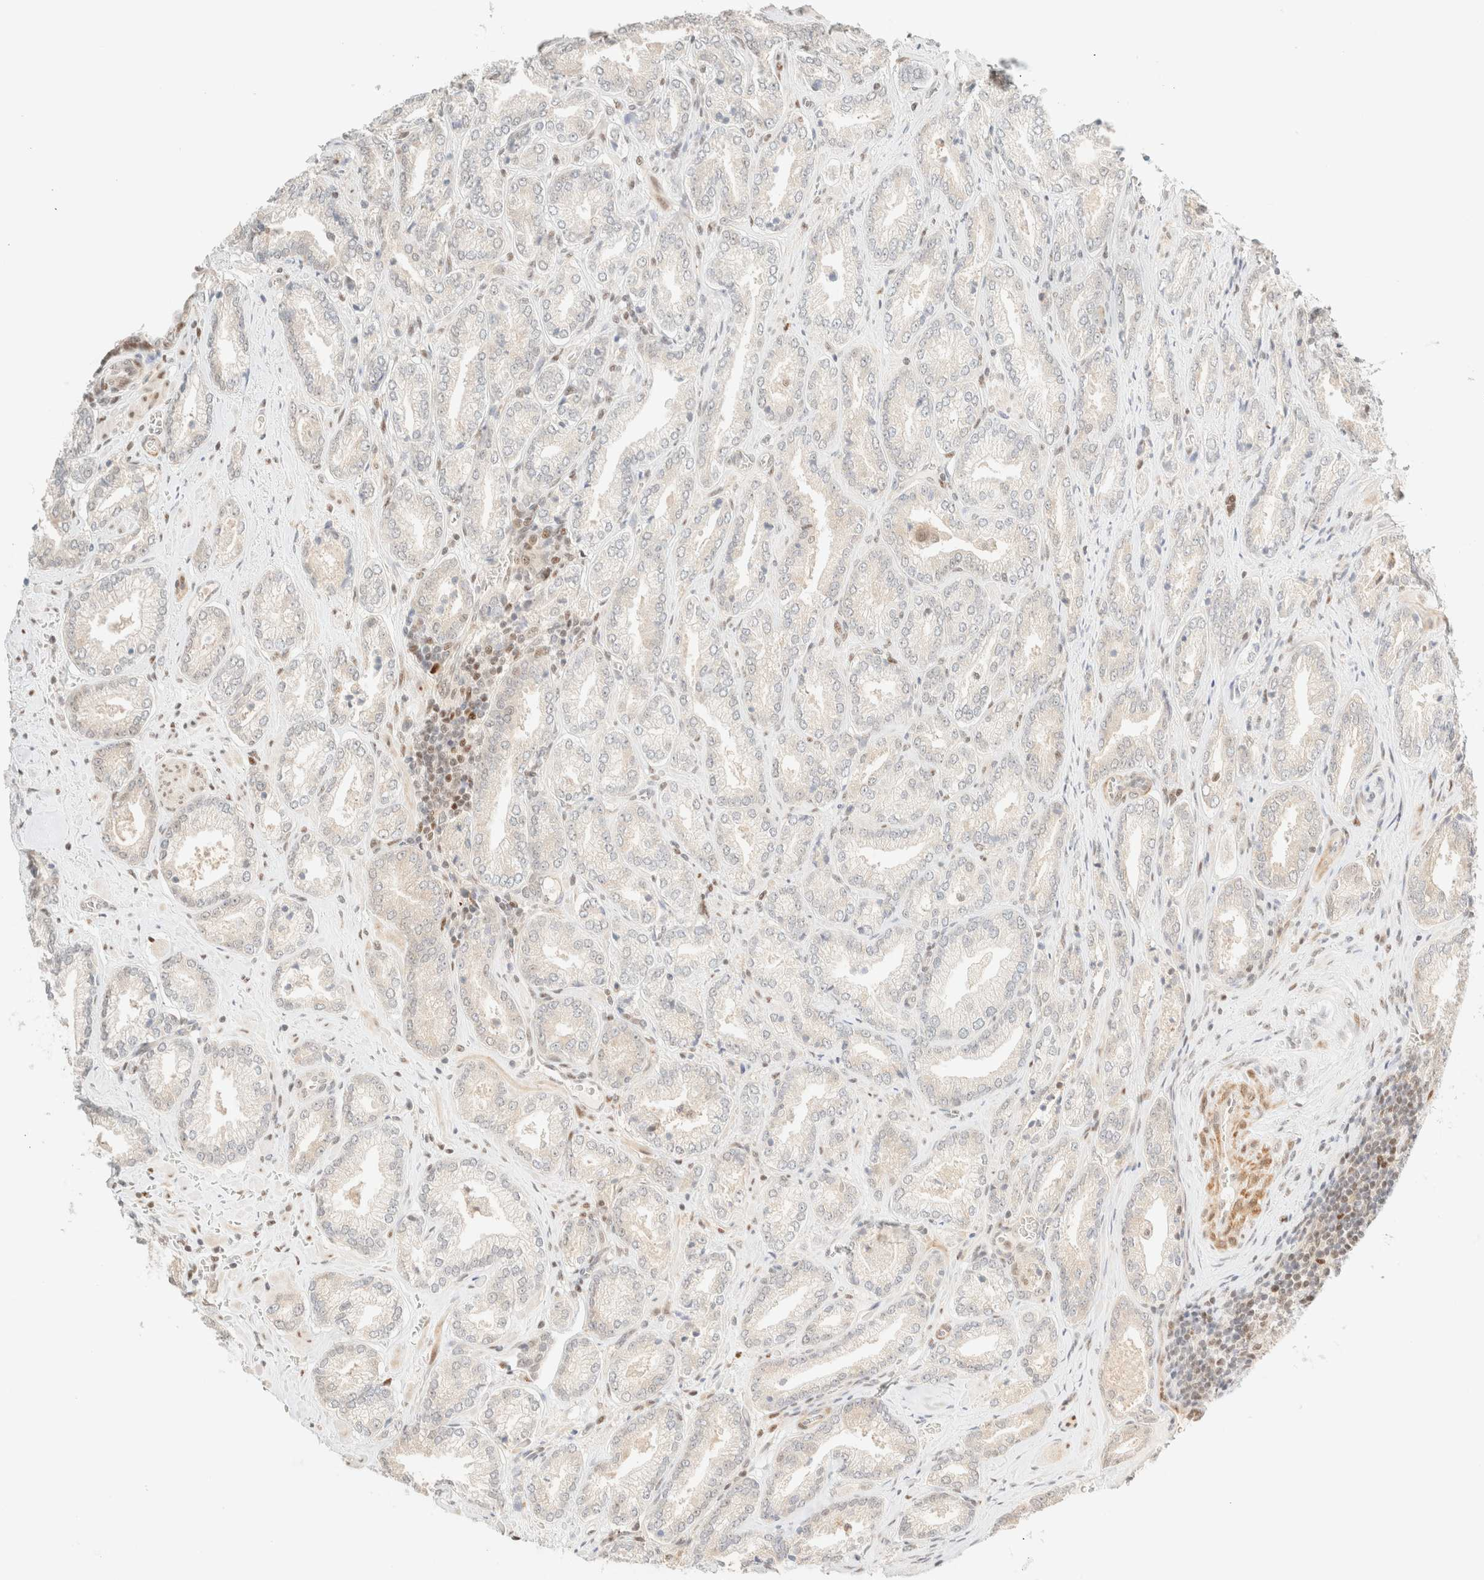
{"staining": {"intensity": "negative", "quantity": "none", "location": "none"}, "tissue": "prostate cancer", "cell_type": "Tumor cells", "image_type": "cancer", "snomed": [{"axis": "morphology", "description": "Adenocarcinoma, Low grade"}, {"axis": "topography", "description": "Prostate"}], "caption": "This micrograph is of prostate cancer (adenocarcinoma (low-grade)) stained with immunohistochemistry to label a protein in brown with the nuclei are counter-stained blue. There is no positivity in tumor cells.", "gene": "TSR1", "patient": {"sex": "male", "age": 62}}